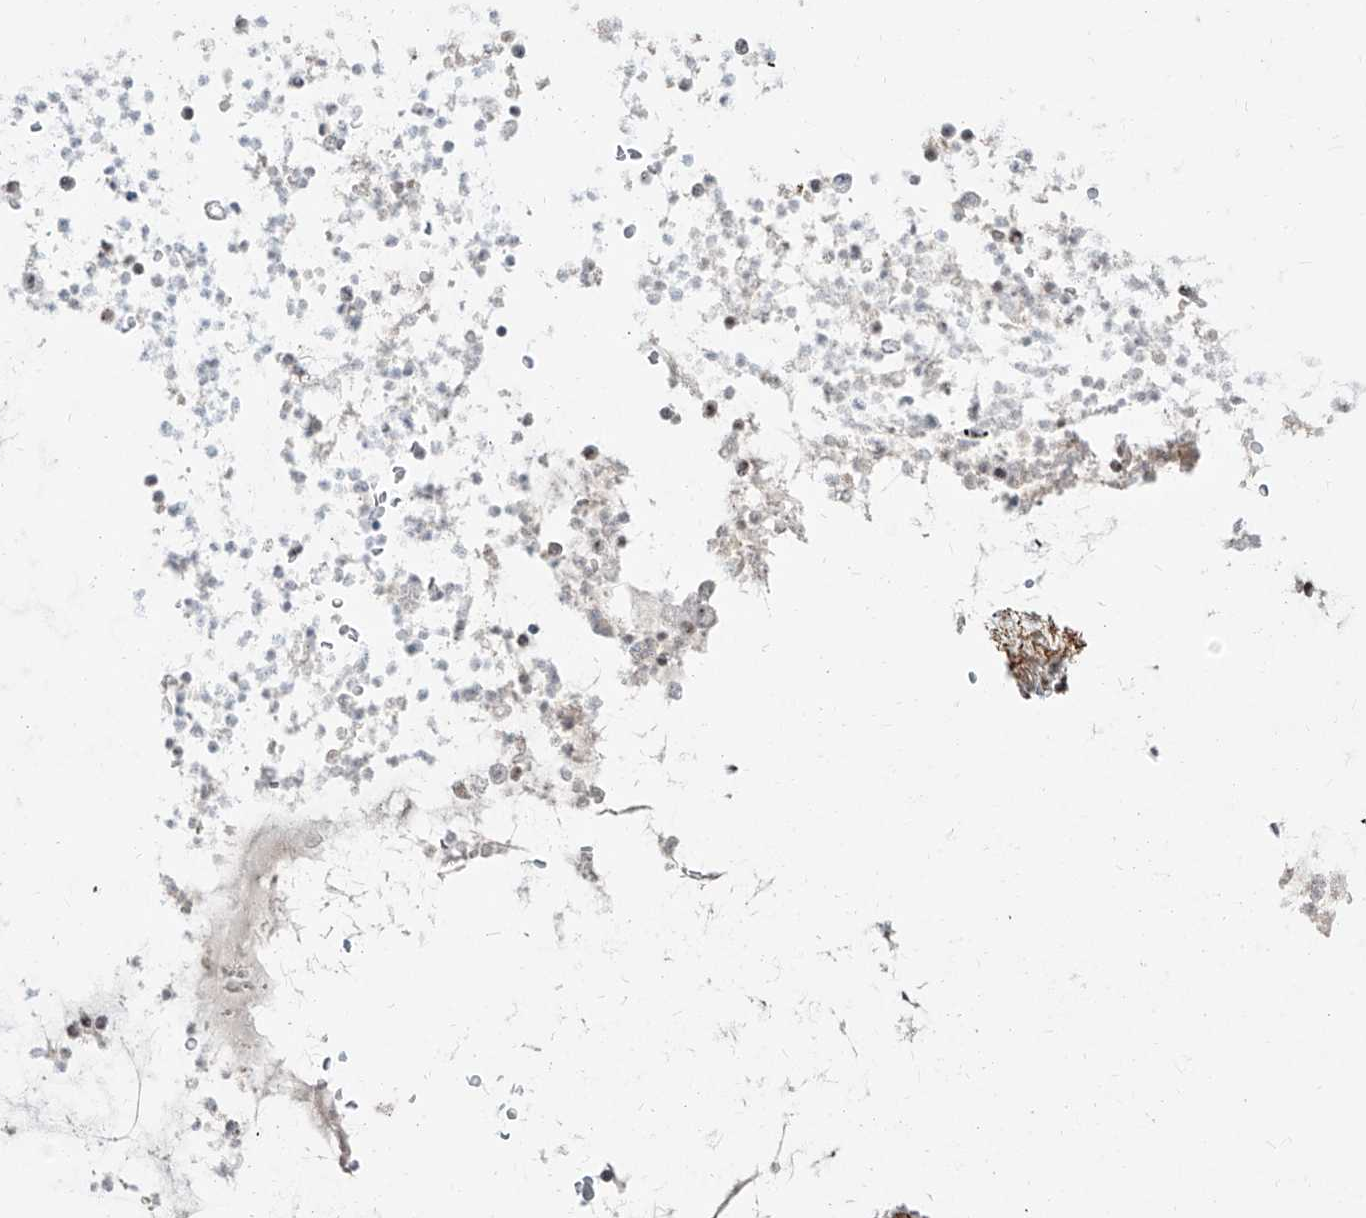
{"staining": {"intensity": "strong", "quantity": ">75%", "location": "cytoplasmic/membranous"}, "tissue": "lung cancer", "cell_type": "Tumor cells", "image_type": "cancer", "snomed": [{"axis": "morphology", "description": "Adenocarcinoma, NOS"}, {"axis": "topography", "description": "Lung"}], "caption": "Immunohistochemistry image of human lung adenocarcinoma stained for a protein (brown), which demonstrates high levels of strong cytoplasmic/membranous expression in about >75% of tumor cells.", "gene": "ZNF710", "patient": {"sex": "female", "age": 70}}